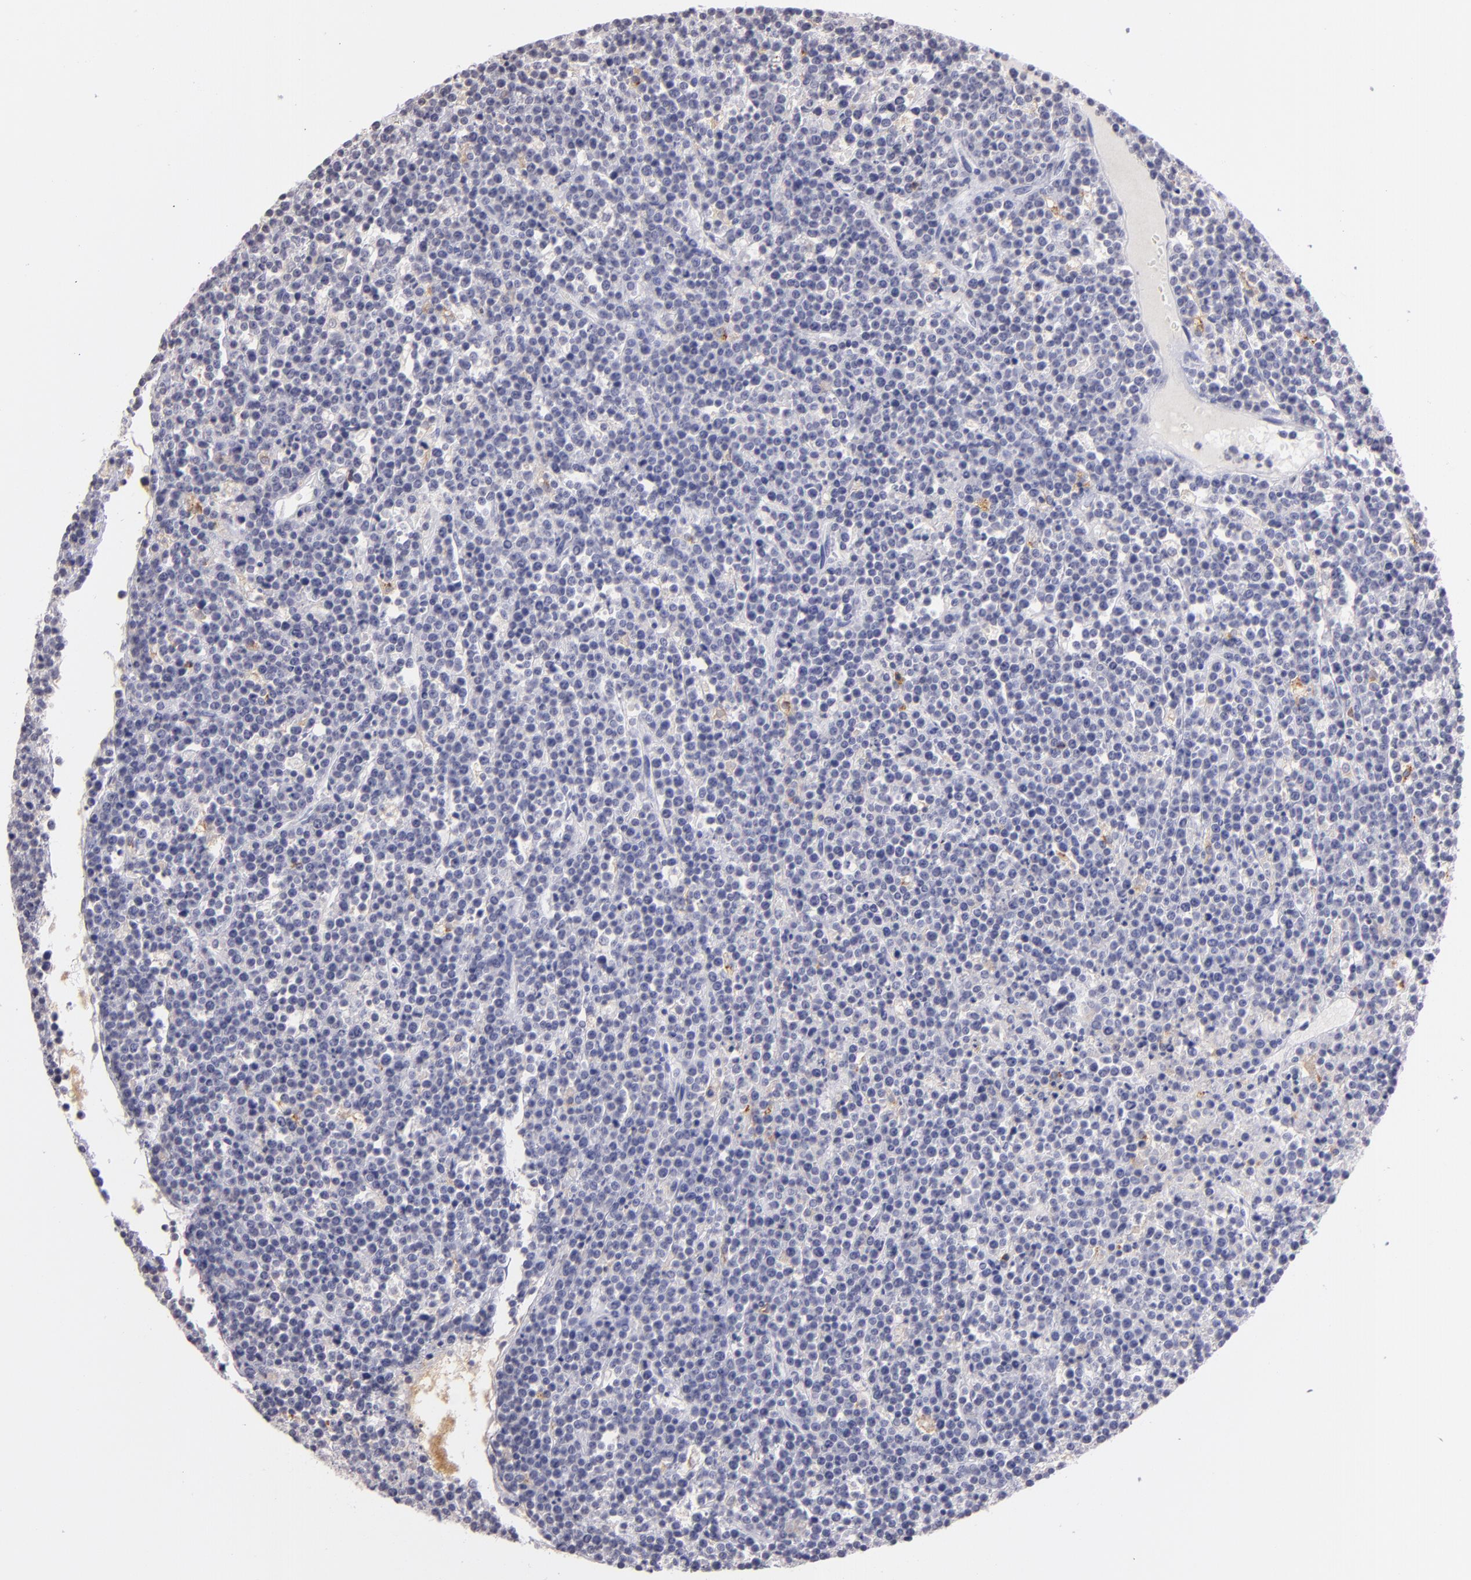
{"staining": {"intensity": "negative", "quantity": "none", "location": "none"}, "tissue": "lymphoma", "cell_type": "Tumor cells", "image_type": "cancer", "snomed": [{"axis": "morphology", "description": "Malignant lymphoma, non-Hodgkin's type, High grade"}, {"axis": "topography", "description": "Ovary"}], "caption": "Human malignant lymphoma, non-Hodgkin's type (high-grade) stained for a protein using immunohistochemistry demonstrates no expression in tumor cells.", "gene": "IL2RA", "patient": {"sex": "female", "age": 56}}